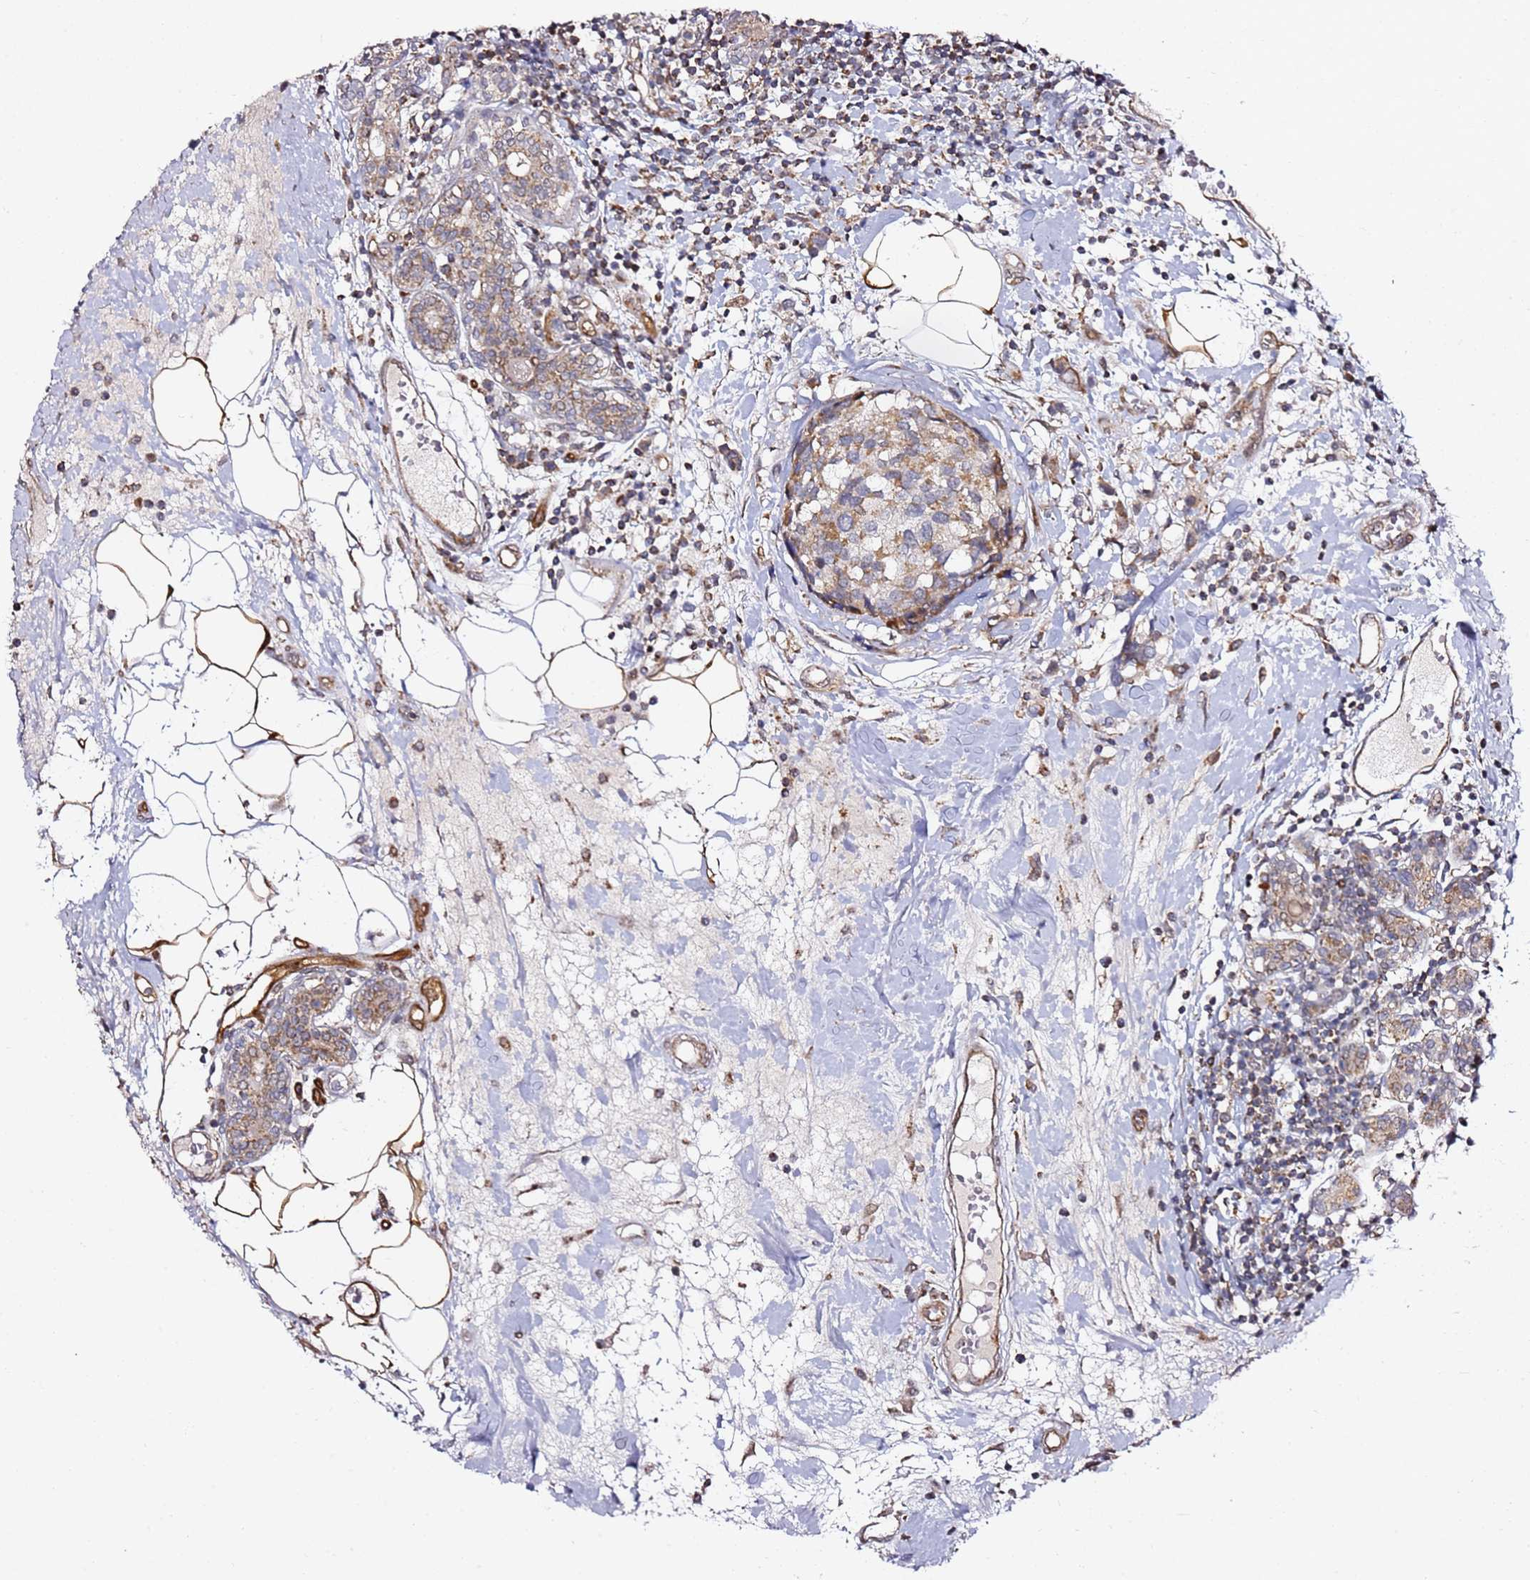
{"staining": {"intensity": "moderate", "quantity": ">75%", "location": "cytoplasmic/membranous"}, "tissue": "breast cancer", "cell_type": "Tumor cells", "image_type": "cancer", "snomed": [{"axis": "morphology", "description": "Lobular carcinoma"}, {"axis": "topography", "description": "Breast"}], "caption": "Immunohistochemical staining of human breast cancer exhibits medium levels of moderate cytoplasmic/membranous positivity in about >75% of tumor cells. The staining is performed using DAB brown chromogen to label protein expression. The nuclei are counter-stained blue using hematoxylin.", "gene": "TP53AIP1", "patient": {"sex": "female", "age": 59}}